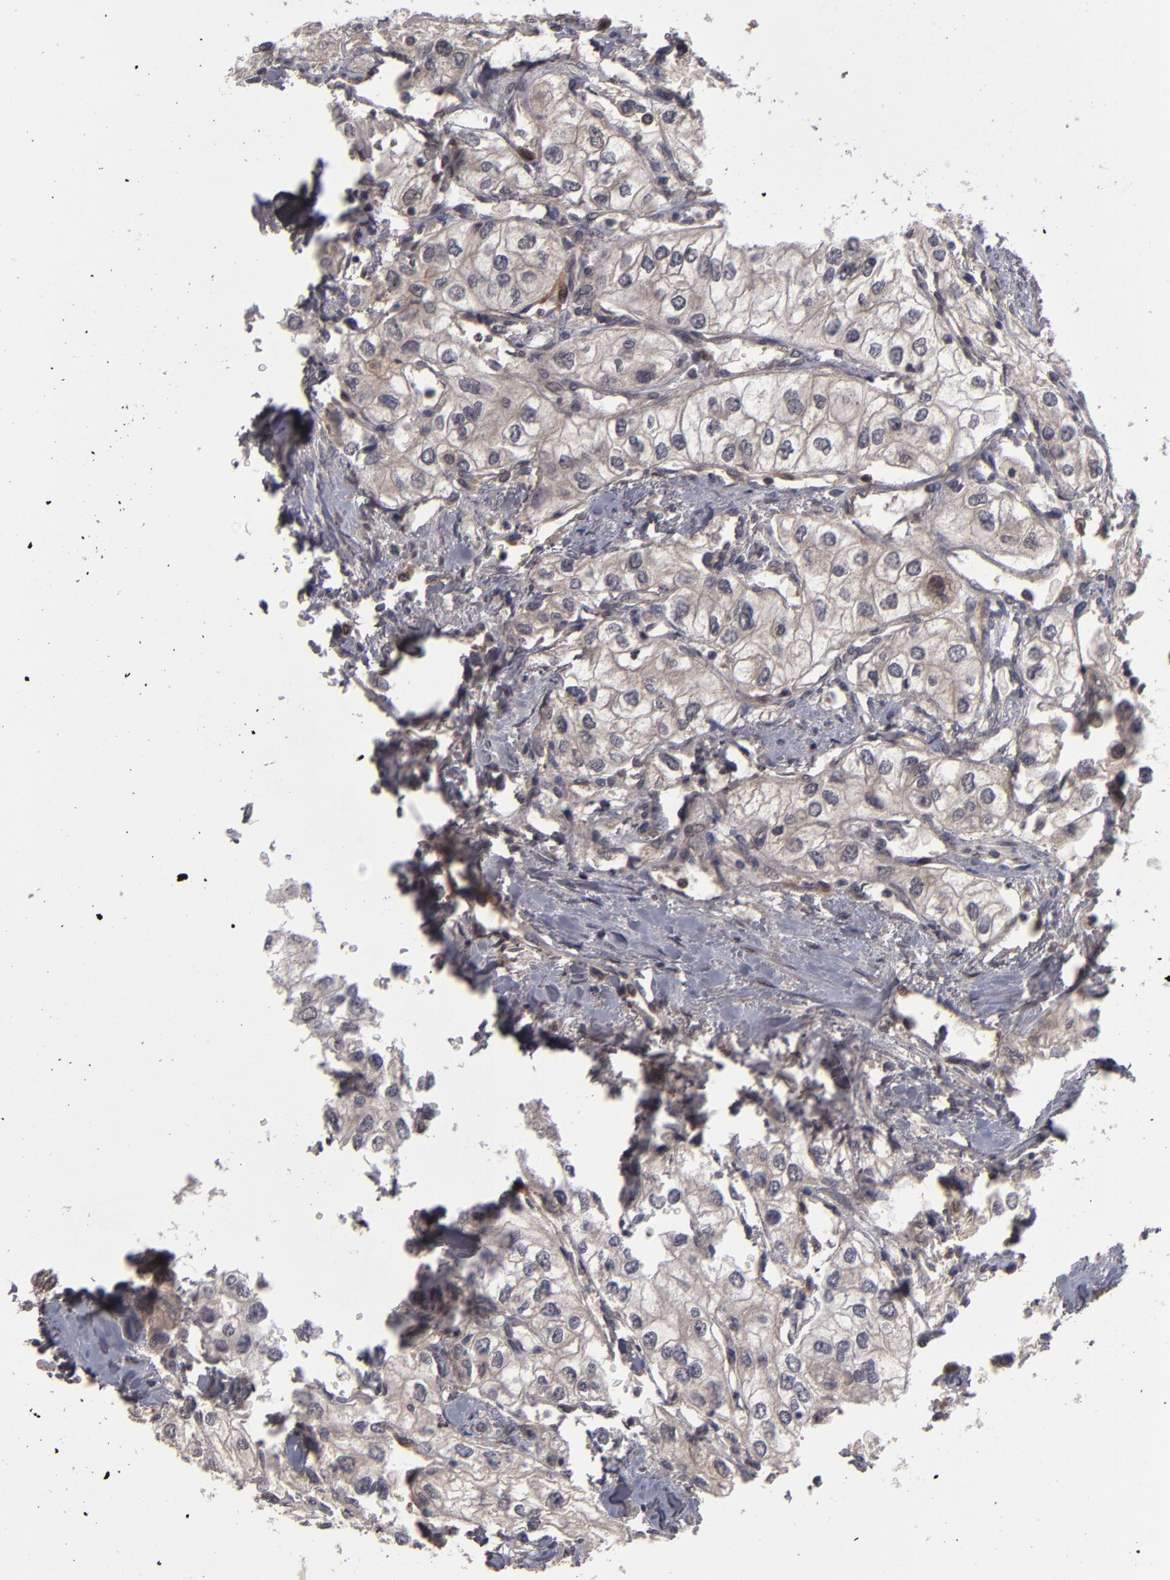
{"staining": {"intensity": "weak", "quantity": ">75%", "location": "cytoplasmic/membranous"}, "tissue": "renal cancer", "cell_type": "Tumor cells", "image_type": "cancer", "snomed": [{"axis": "morphology", "description": "Adenocarcinoma, NOS"}, {"axis": "topography", "description": "Kidney"}], "caption": "This image exhibits immunohistochemistry staining of human renal adenocarcinoma, with low weak cytoplasmic/membranous positivity in about >75% of tumor cells.", "gene": "TYMS", "patient": {"sex": "male", "age": 57}}